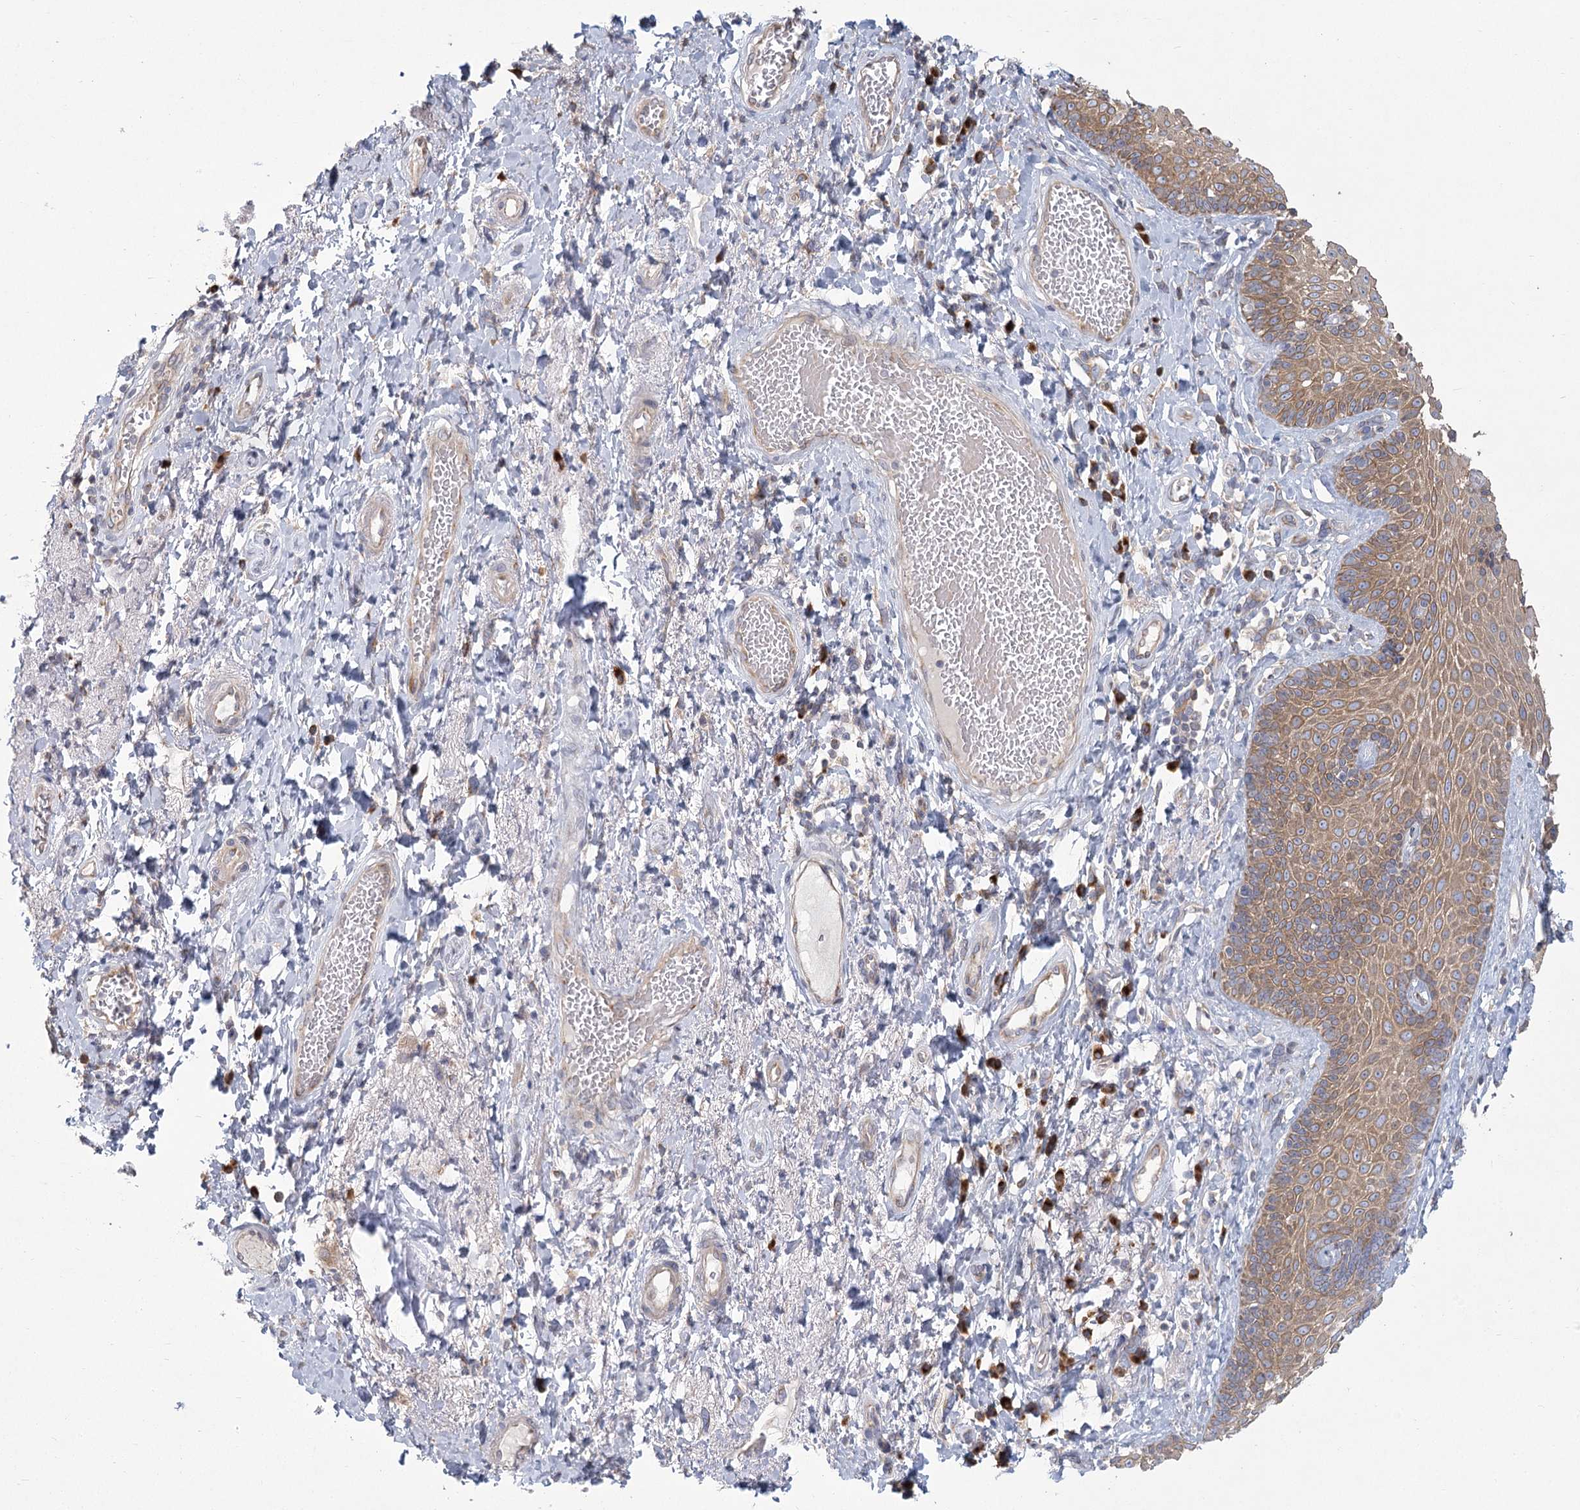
{"staining": {"intensity": "moderate", "quantity": ">75%", "location": "cytoplasmic/membranous"}, "tissue": "skin", "cell_type": "Epidermal cells", "image_type": "normal", "snomed": [{"axis": "morphology", "description": "Normal tissue, NOS"}, {"axis": "topography", "description": "Anal"}], "caption": "Protein staining demonstrates moderate cytoplasmic/membranous expression in approximately >75% of epidermal cells in benign skin. (DAB (3,3'-diaminobenzidine) = brown stain, brightfield microscopy at high magnification).", "gene": "CNTLN", "patient": {"sex": "male", "age": 69}}